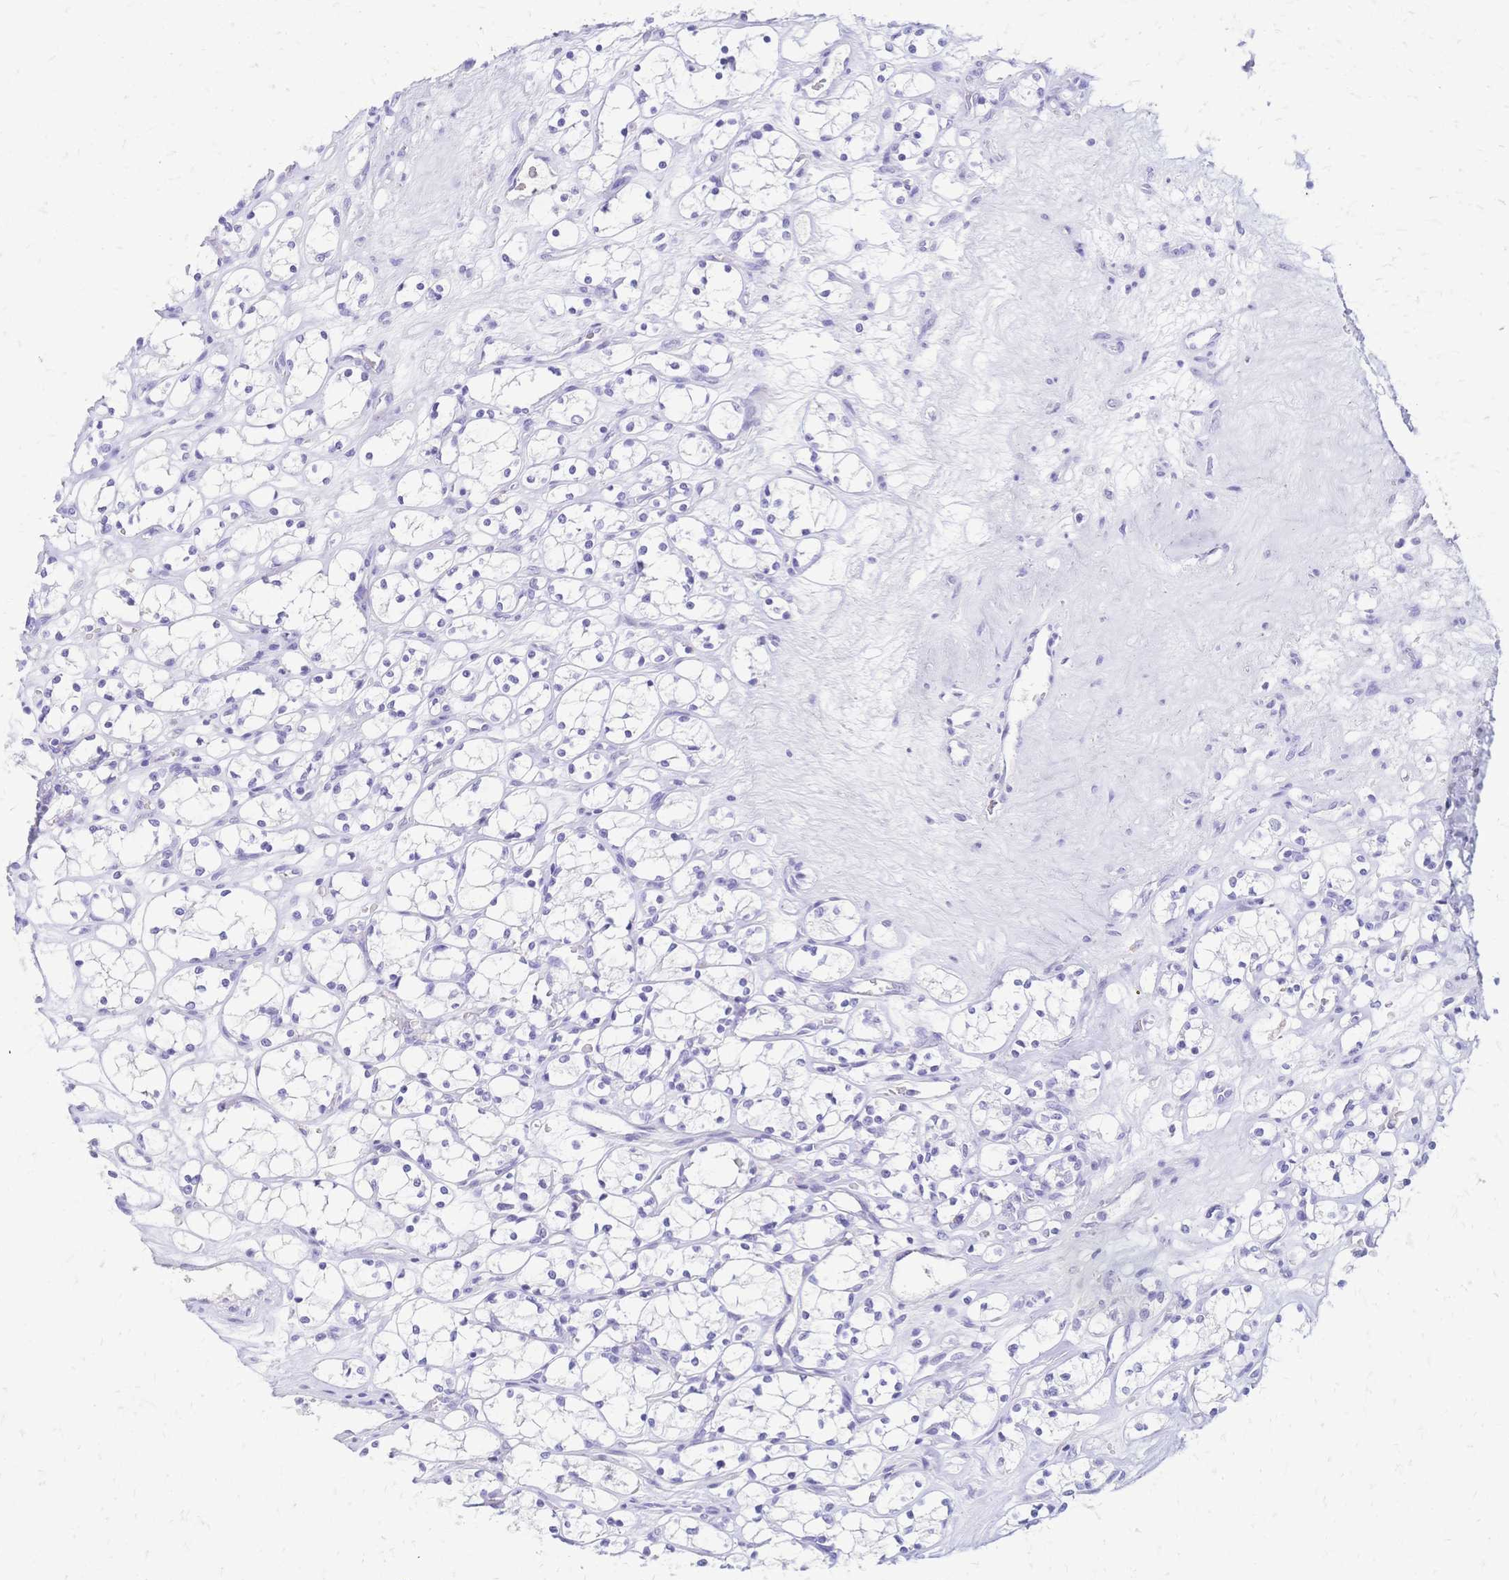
{"staining": {"intensity": "negative", "quantity": "none", "location": "none"}, "tissue": "renal cancer", "cell_type": "Tumor cells", "image_type": "cancer", "snomed": [{"axis": "morphology", "description": "Adenocarcinoma, NOS"}, {"axis": "topography", "description": "Kidney"}], "caption": "A micrograph of human renal adenocarcinoma is negative for staining in tumor cells. (DAB immunohistochemistry (IHC) visualized using brightfield microscopy, high magnification).", "gene": "FA2H", "patient": {"sex": "female", "age": 69}}